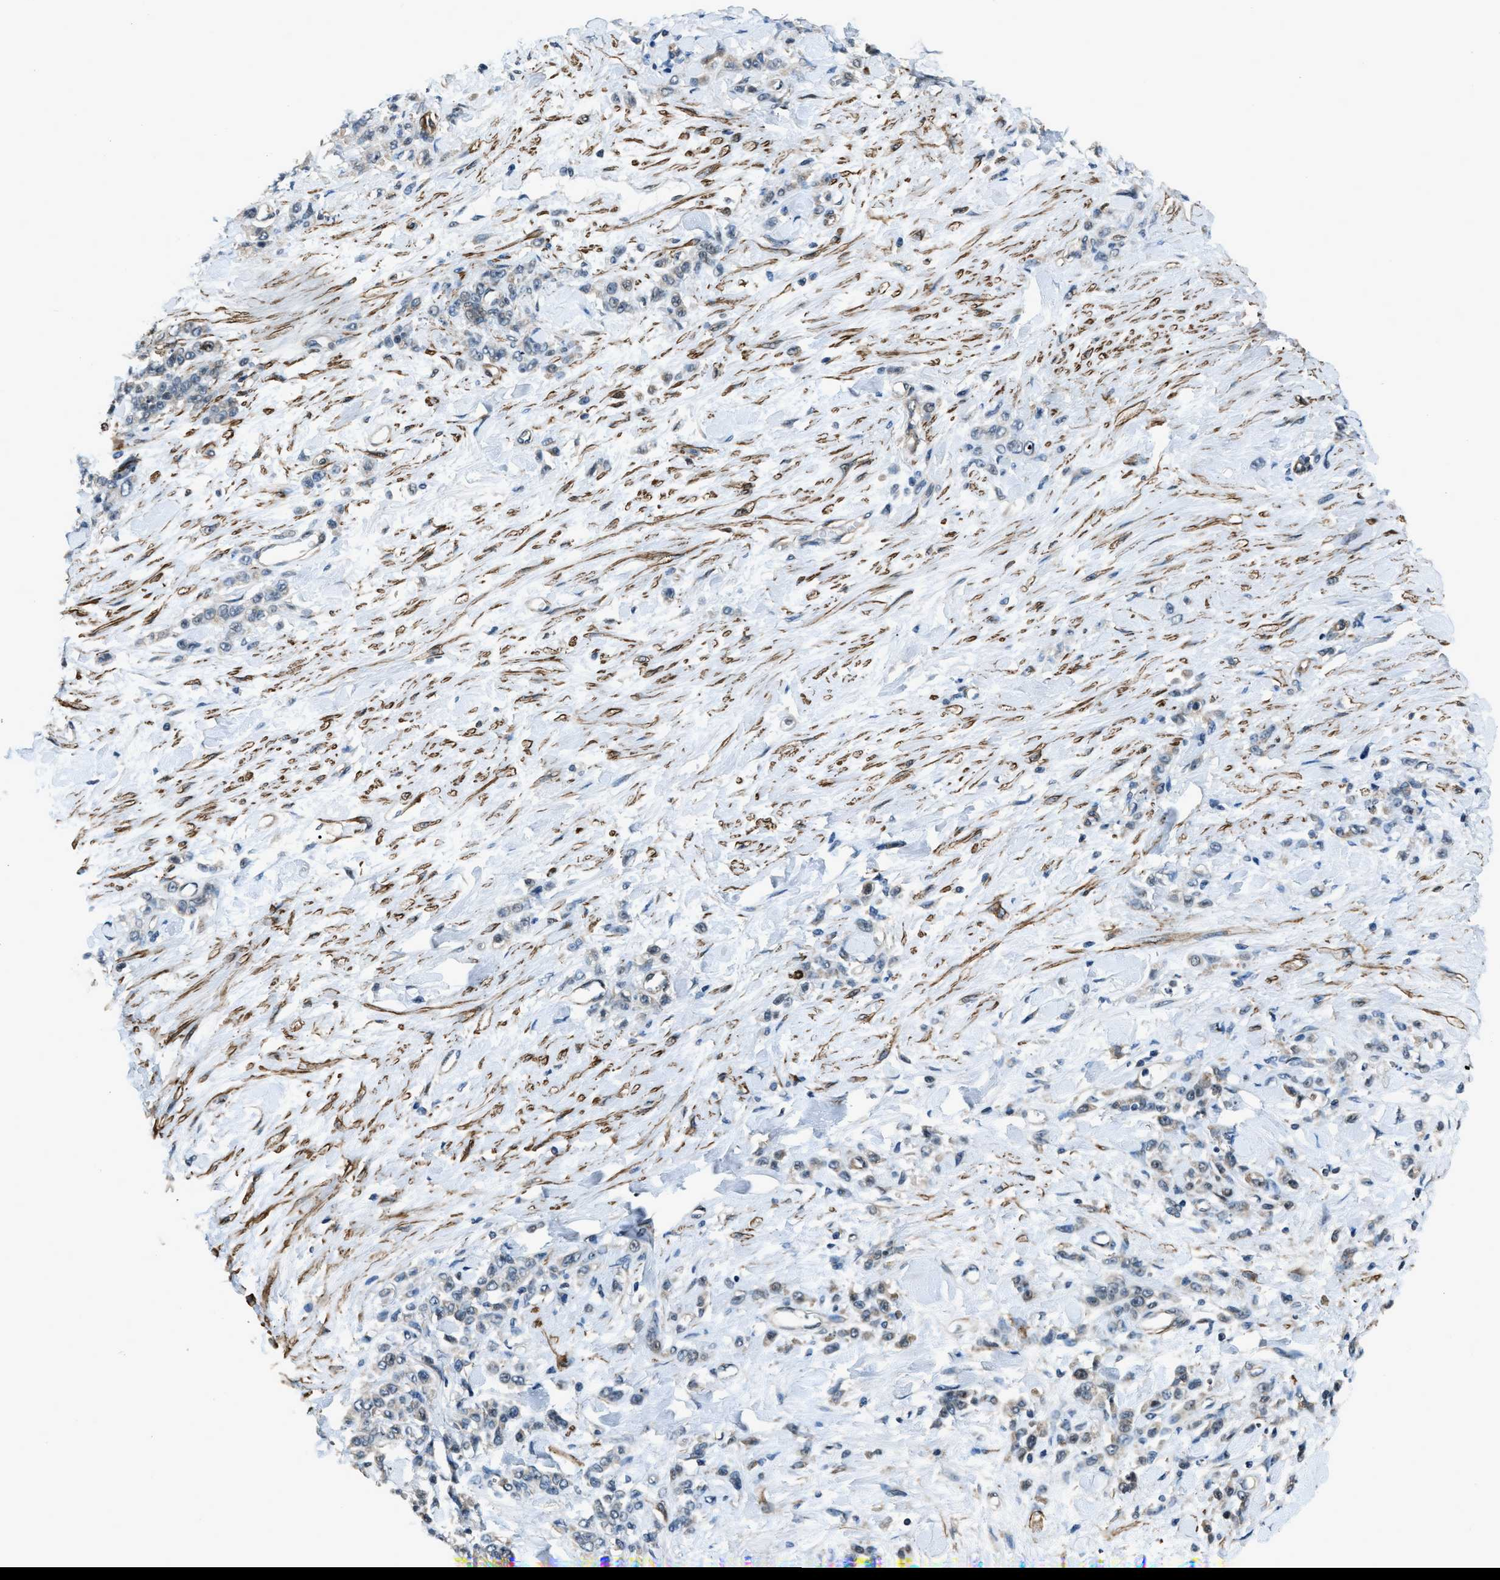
{"staining": {"intensity": "weak", "quantity": "<25%", "location": "cytoplasmic/membranous"}, "tissue": "stomach cancer", "cell_type": "Tumor cells", "image_type": "cancer", "snomed": [{"axis": "morphology", "description": "Normal tissue, NOS"}, {"axis": "morphology", "description": "Adenocarcinoma, NOS"}, {"axis": "topography", "description": "Stomach"}], "caption": "This is an immunohistochemistry (IHC) photomicrograph of adenocarcinoma (stomach). There is no staining in tumor cells.", "gene": "NUDCD3", "patient": {"sex": "male", "age": 82}}